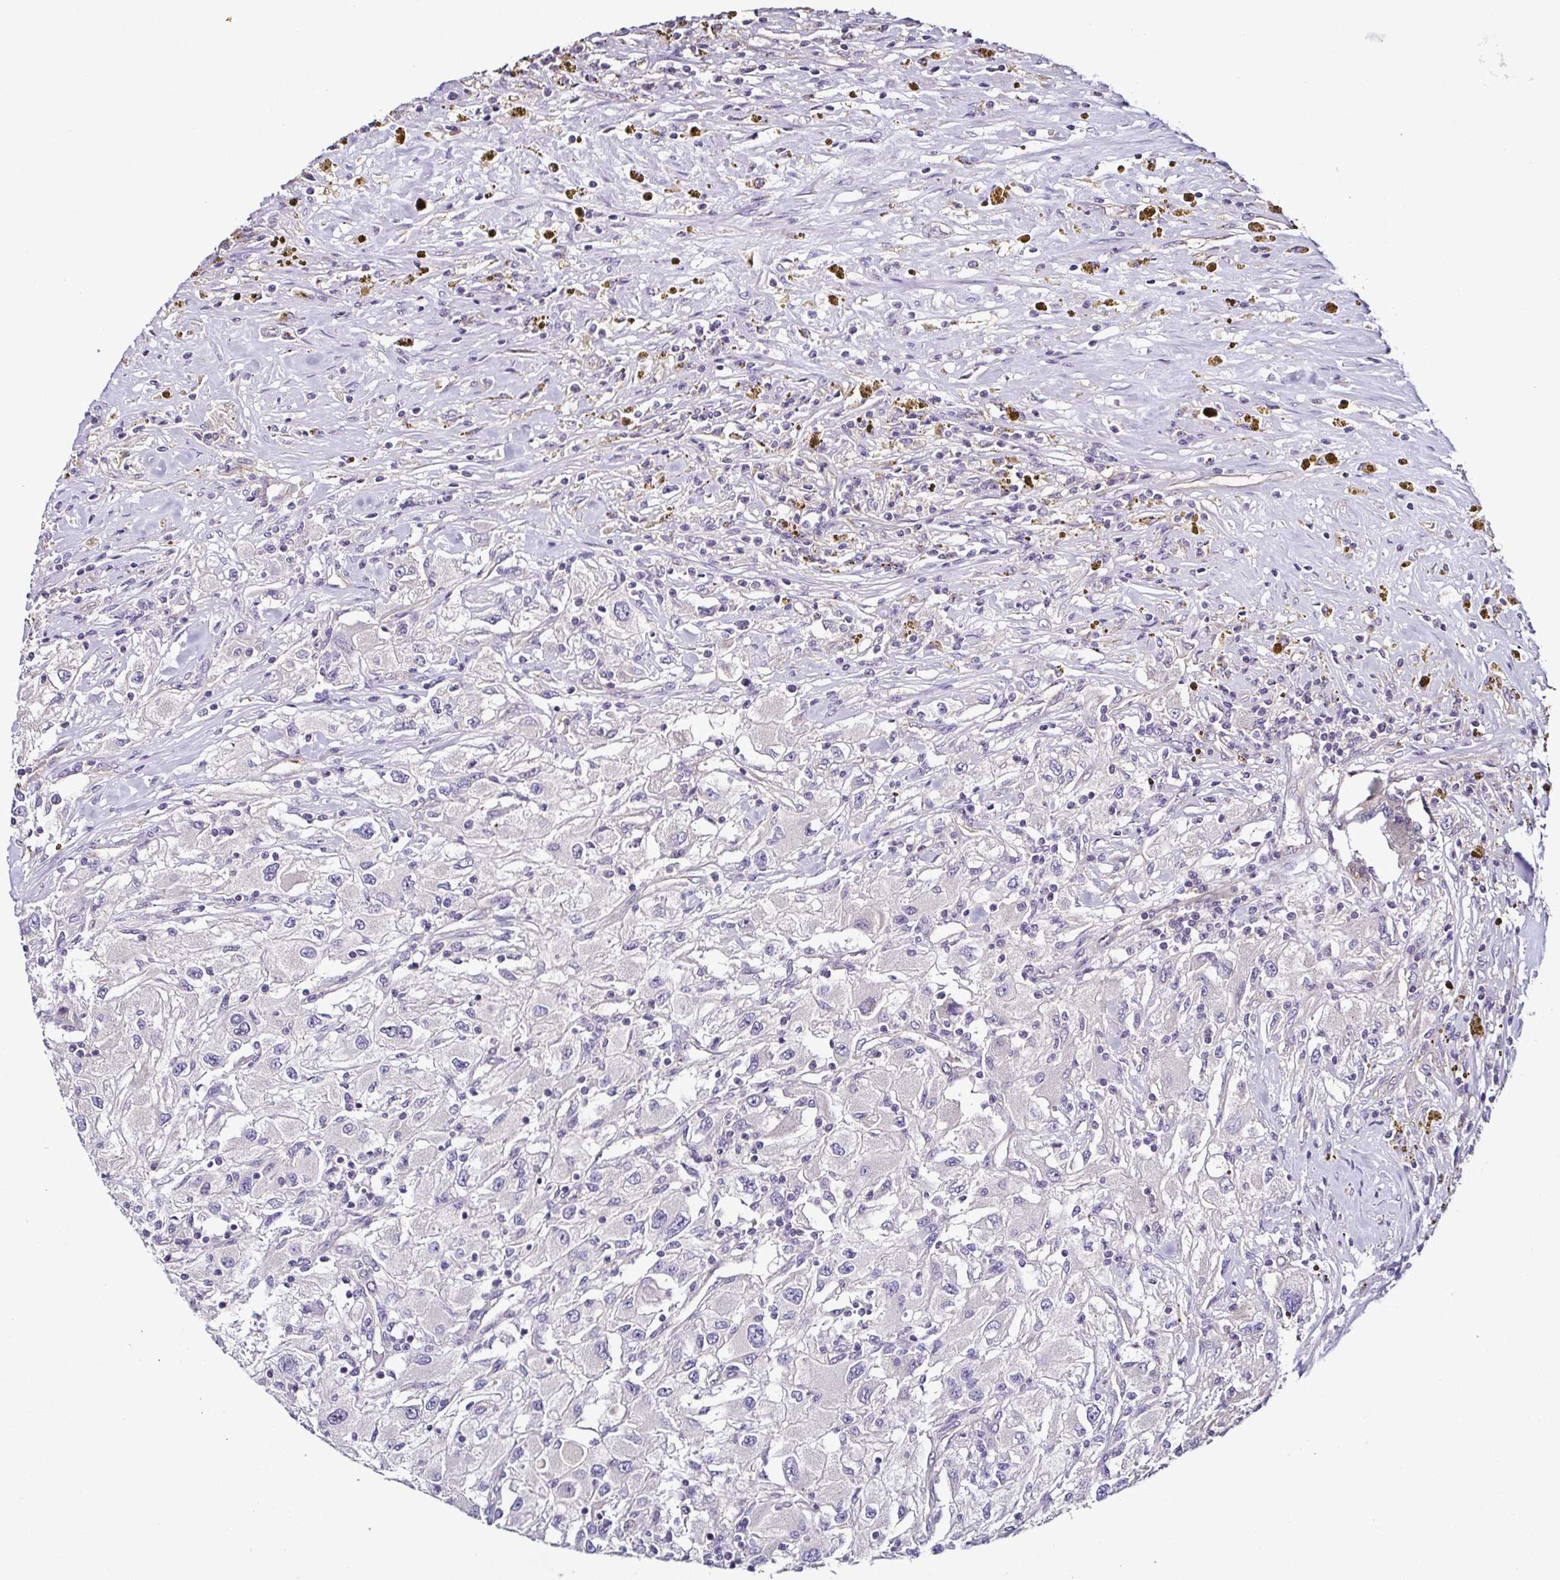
{"staining": {"intensity": "negative", "quantity": "none", "location": "none"}, "tissue": "renal cancer", "cell_type": "Tumor cells", "image_type": "cancer", "snomed": [{"axis": "morphology", "description": "Adenocarcinoma, NOS"}, {"axis": "topography", "description": "Kidney"}], "caption": "This is an immunohistochemistry photomicrograph of human renal adenocarcinoma. There is no positivity in tumor cells.", "gene": "LMOD2", "patient": {"sex": "female", "age": 67}}